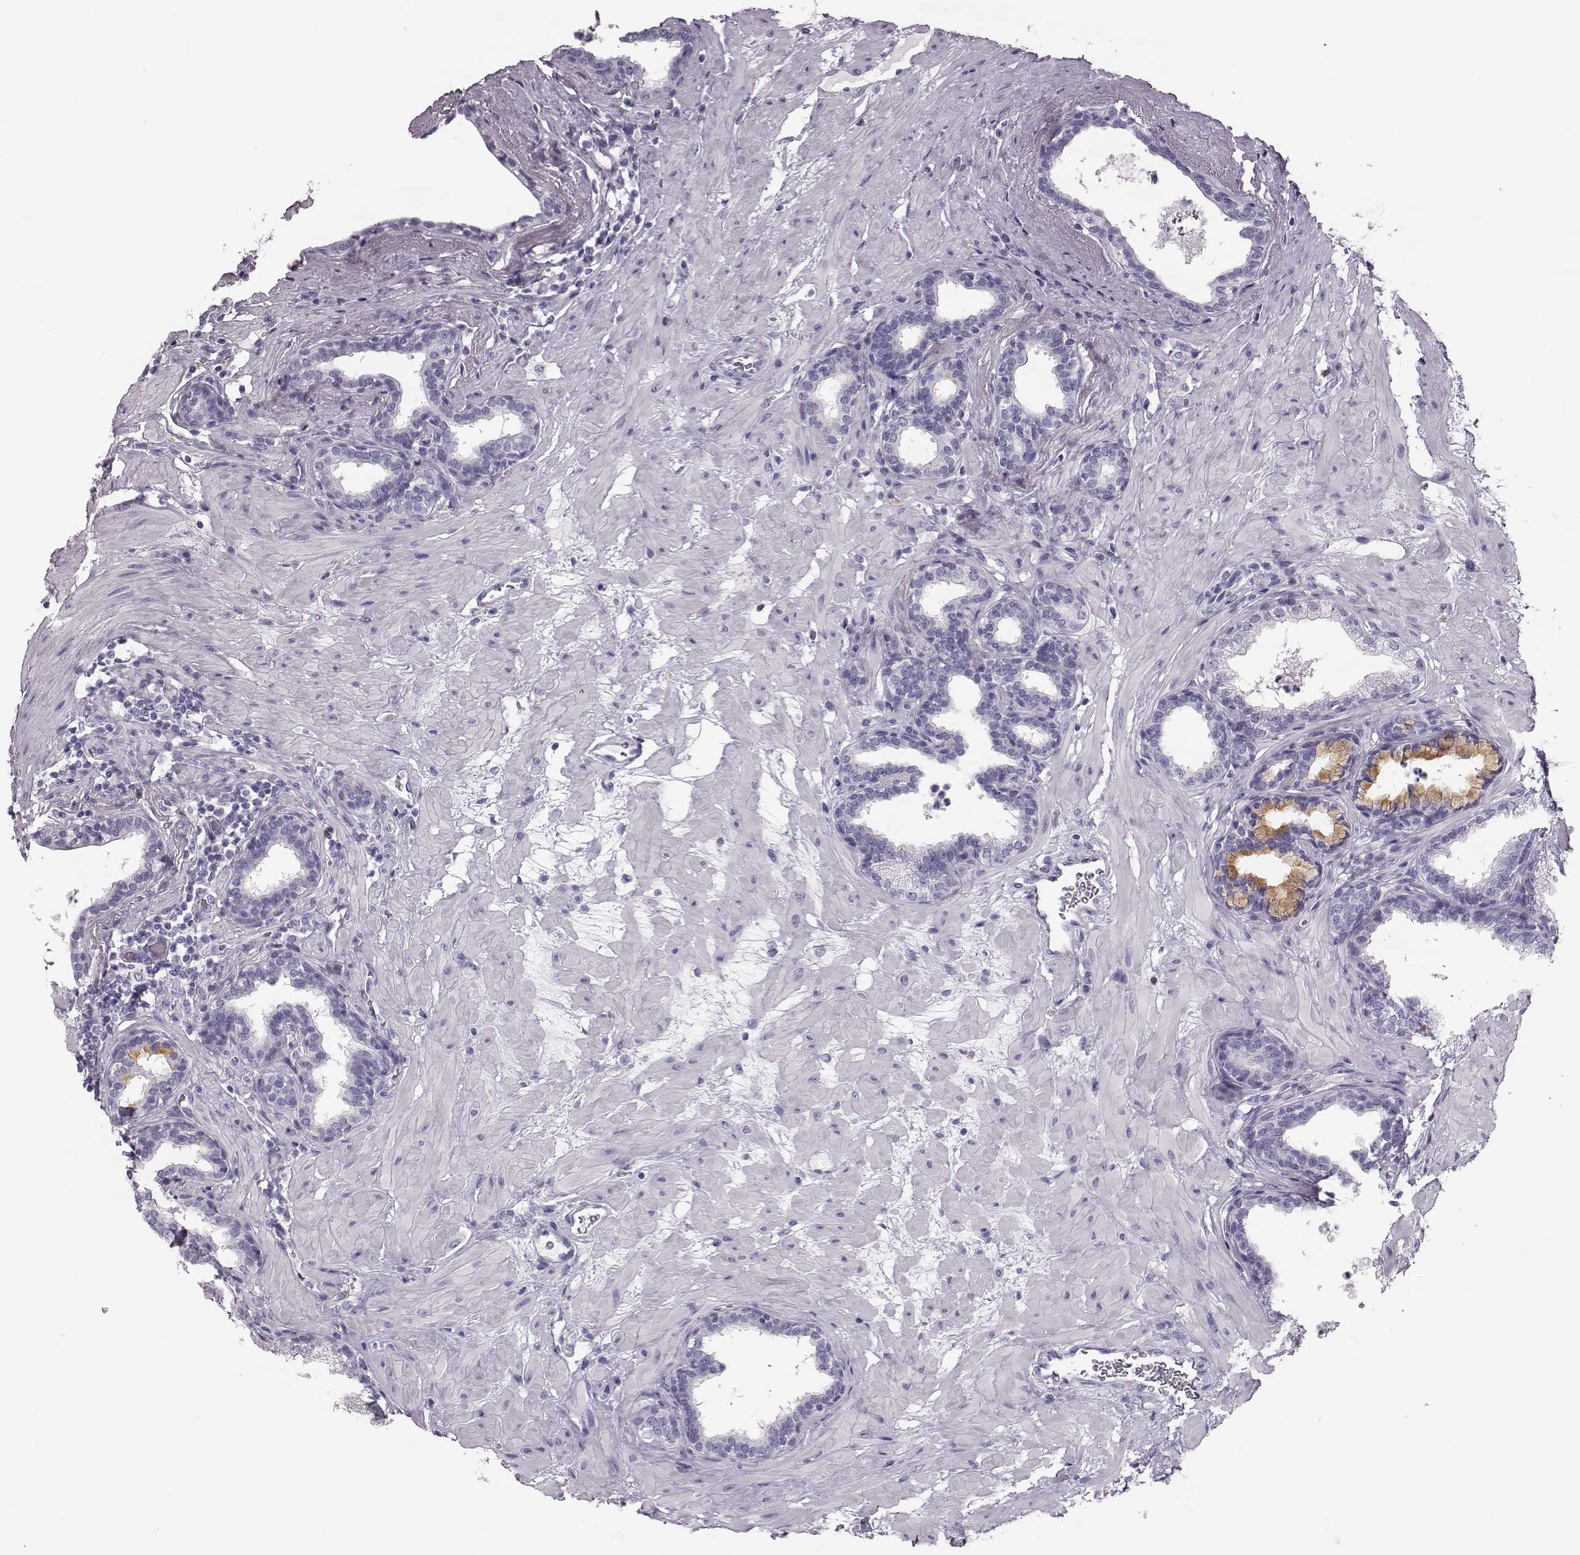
{"staining": {"intensity": "negative", "quantity": "none", "location": "none"}, "tissue": "prostate", "cell_type": "Glandular cells", "image_type": "normal", "snomed": [{"axis": "morphology", "description": "Normal tissue, NOS"}, {"axis": "topography", "description": "Prostate"}], "caption": "The photomicrograph reveals no significant expression in glandular cells of prostate. Nuclei are stained in blue.", "gene": "NPTXR", "patient": {"sex": "male", "age": 37}}